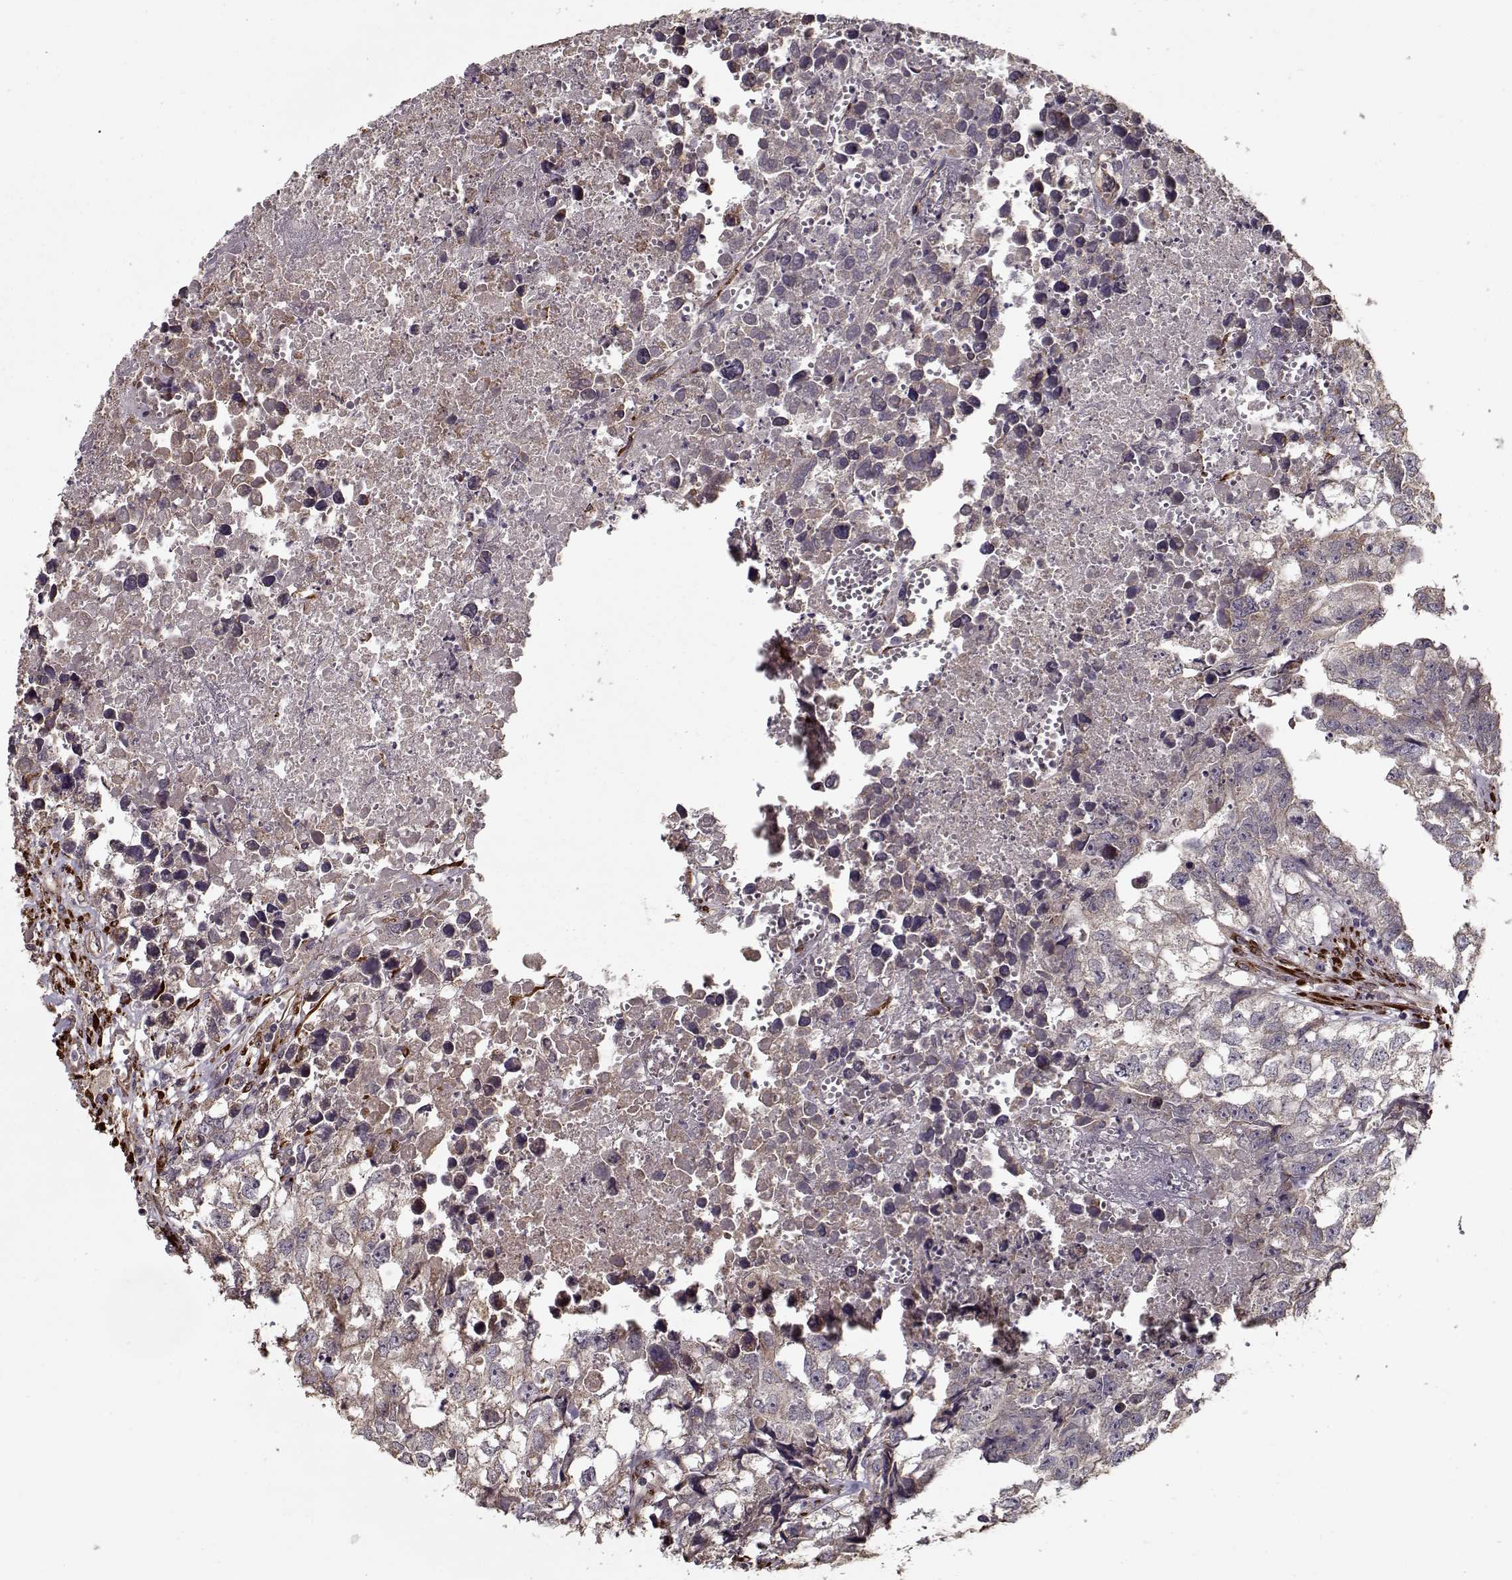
{"staining": {"intensity": "moderate", "quantity": "25%-75%", "location": "cytoplasmic/membranous"}, "tissue": "testis cancer", "cell_type": "Tumor cells", "image_type": "cancer", "snomed": [{"axis": "morphology", "description": "Carcinoma, Embryonal, NOS"}, {"axis": "morphology", "description": "Teratoma, malignant, NOS"}, {"axis": "topography", "description": "Testis"}], "caption": "Human testis embryonal carcinoma stained with a protein marker reveals moderate staining in tumor cells.", "gene": "IMMP1L", "patient": {"sex": "male", "age": 44}}